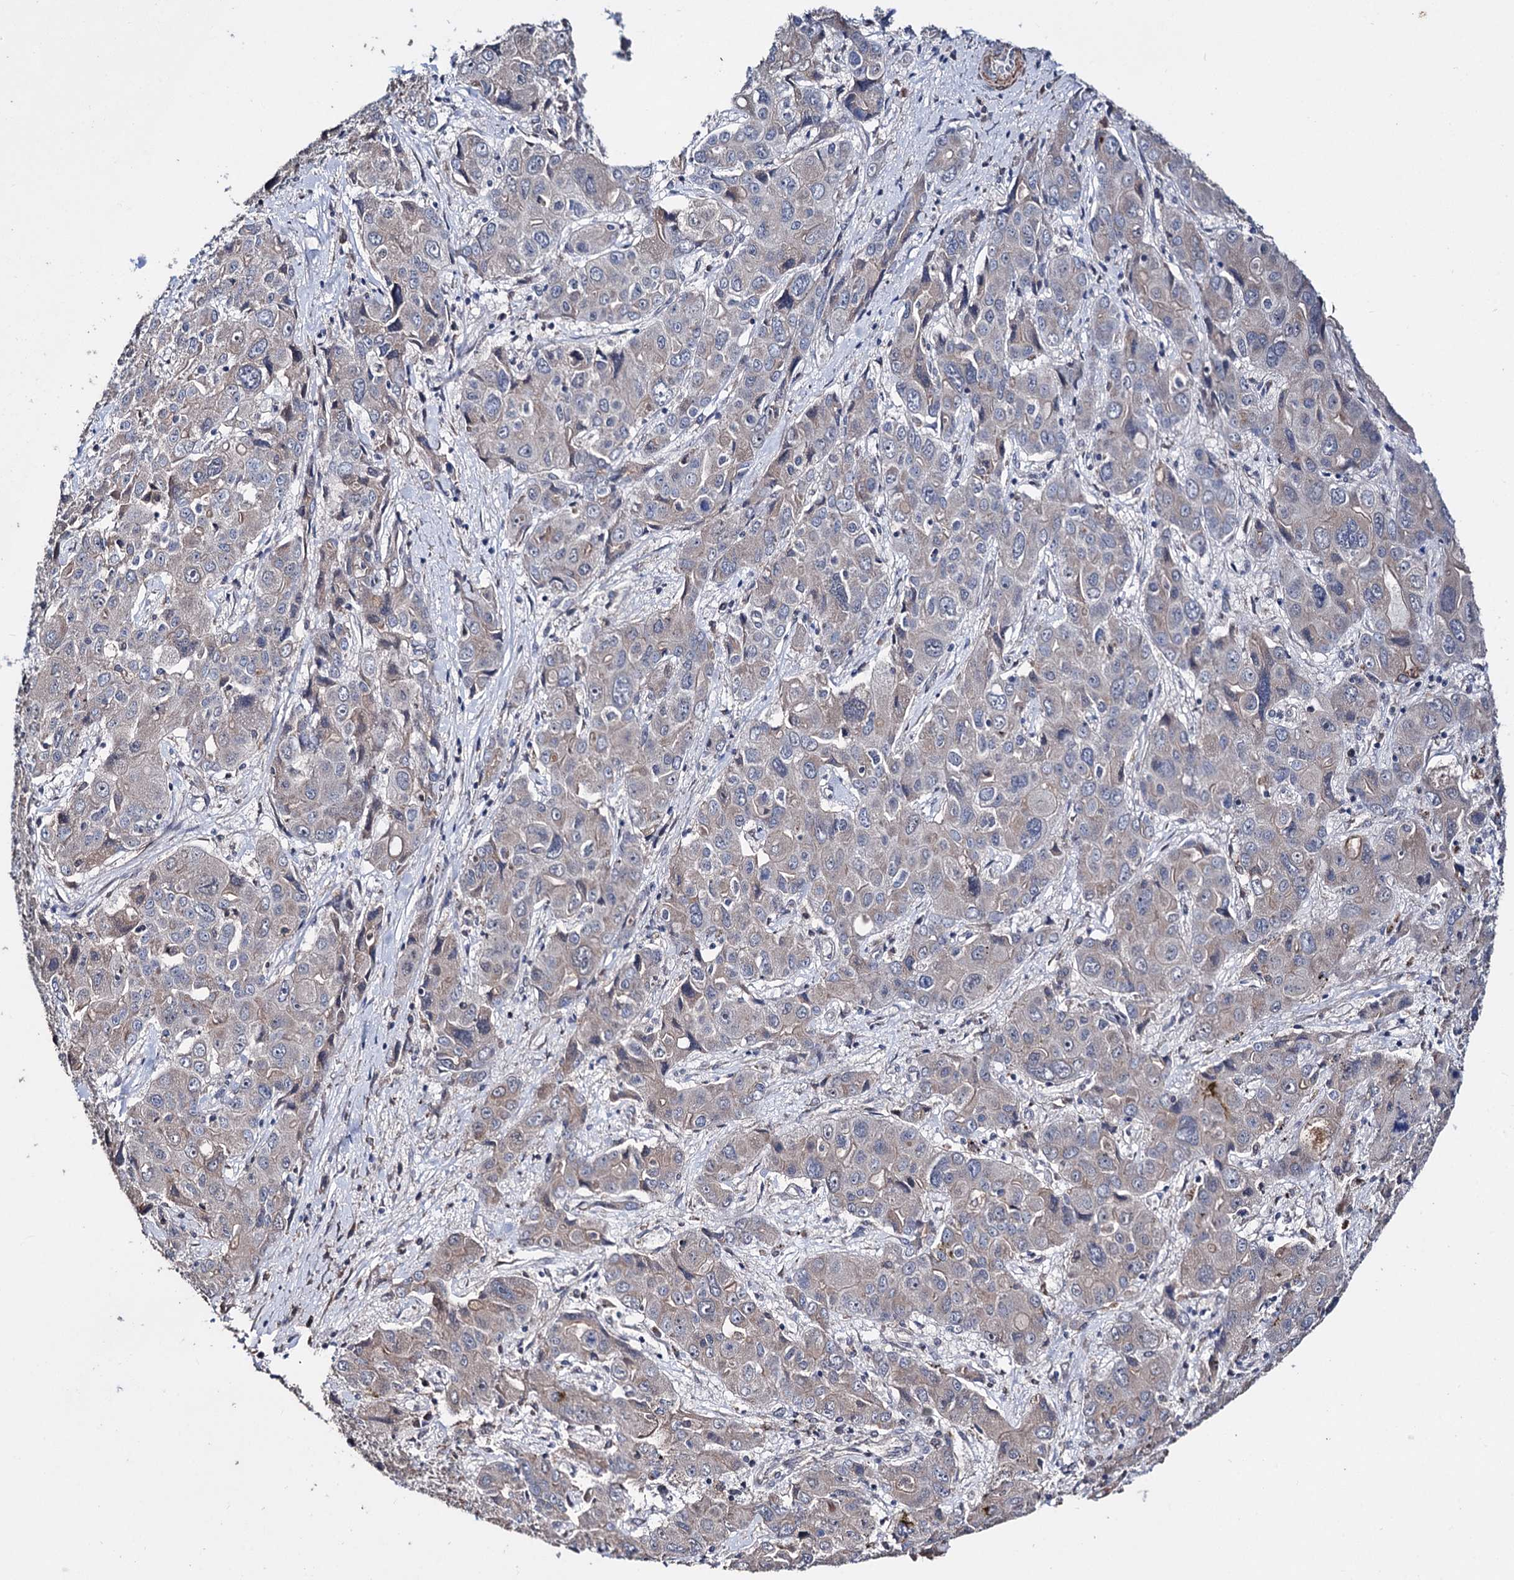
{"staining": {"intensity": "weak", "quantity": "<25%", "location": "cytoplasmic/membranous"}, "tissue": "liver cancer", "cell_type": "Tumor cells", "image_type": "cancer", "snomed": [{"axis": "morphology", "description": "Cholangiocarcinoma"}, {"axis": "topography", "description": "Liver"}], "caption": "Tumor cells show no significant staining in liver cancer (cholangiocarcinoma). (DAB IHC visualized using brightfield microscopy, high magnification).", "gene": "CLPB", "patient": {"sex": "male", "age": 67}}